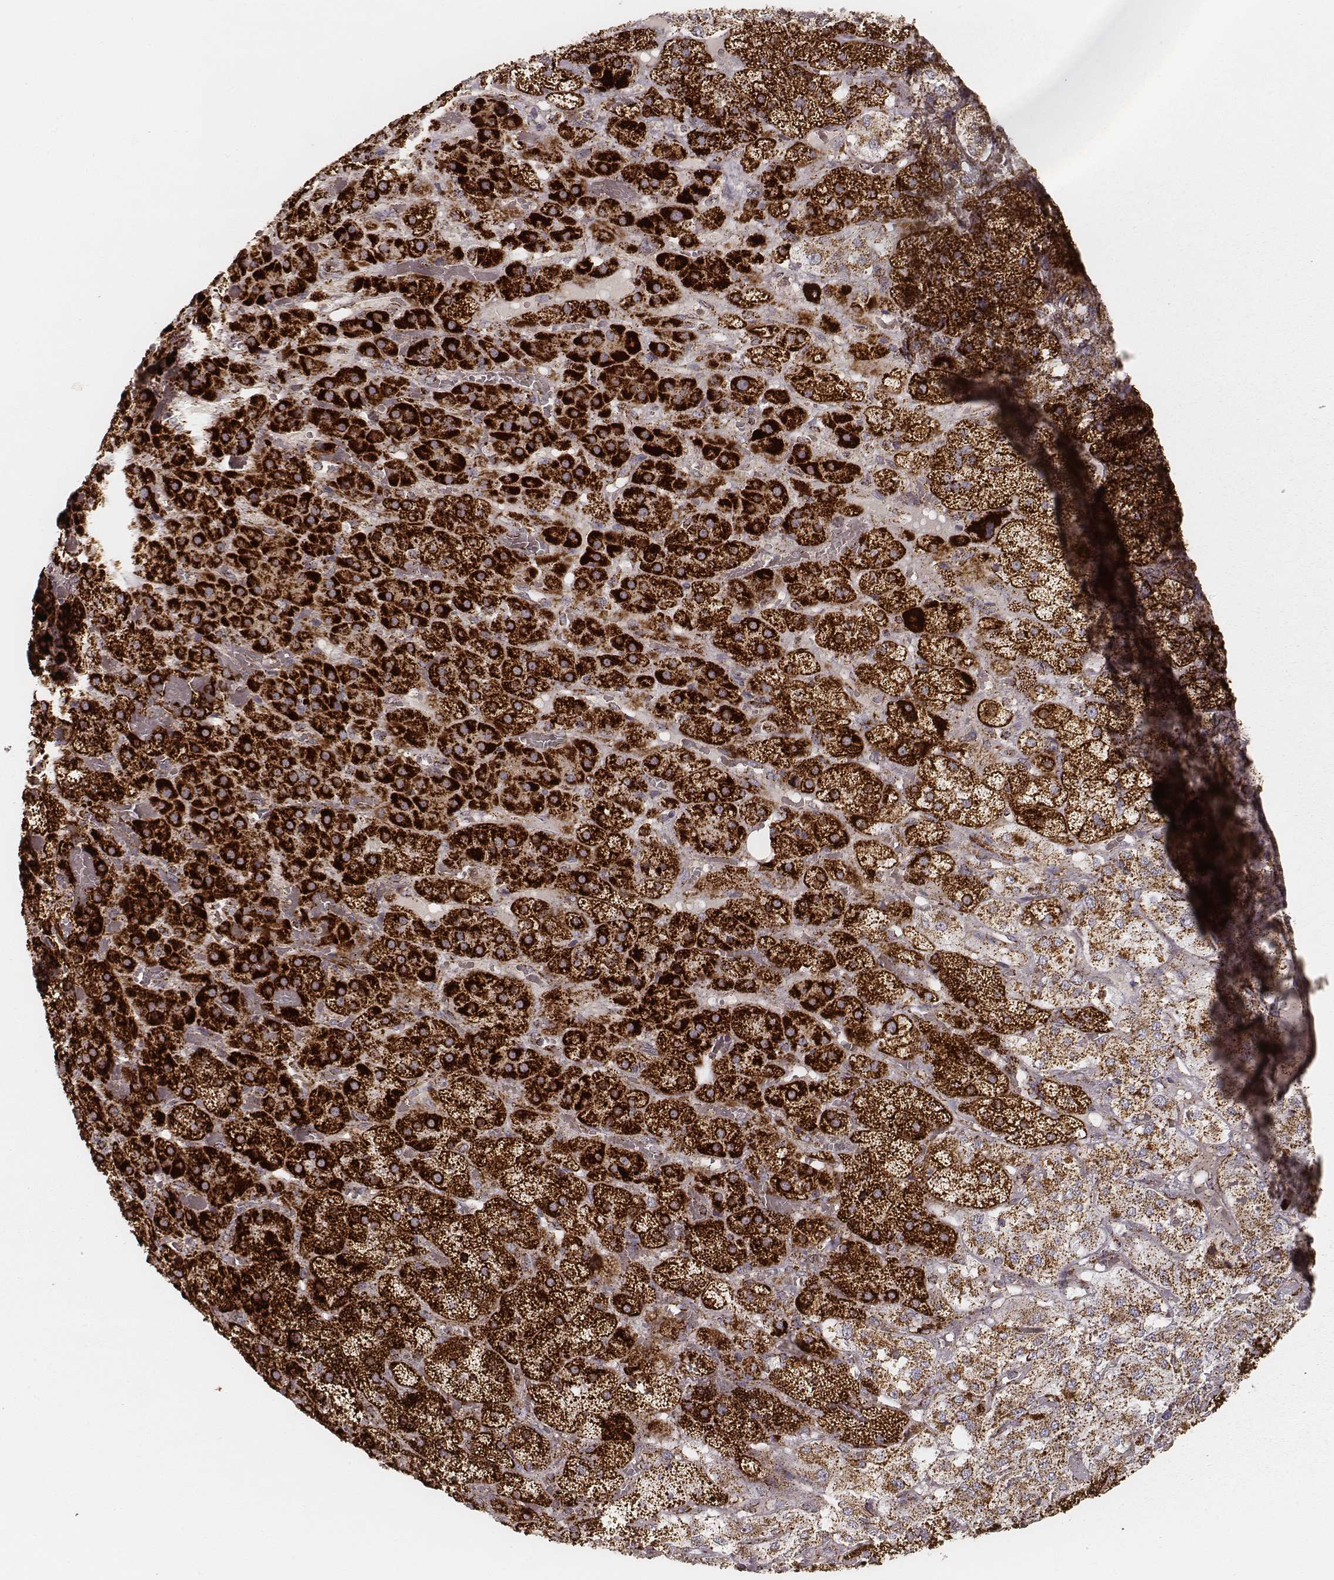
{"staining": {"intensity": "strong", "quantity": ">75%", "location": "cytoplasmic/membranous"}, "tissue": "adrenal gland", "cell_type": "Glandular cells", "image_type": "normal", "snomed": [{"axis": "morphology", "description": "Normal tissue, NOS"}, {"axis": "topography", "description": "Adrenal gland"}], "caption": "Benign adrenal gland exhibits strong cytoplasmic/membranous staining in approximately >75% of glandular cells, visualized by immunohistochemistry.", "gene": "CS", "patient": {"sex": "male", "age": 57}}